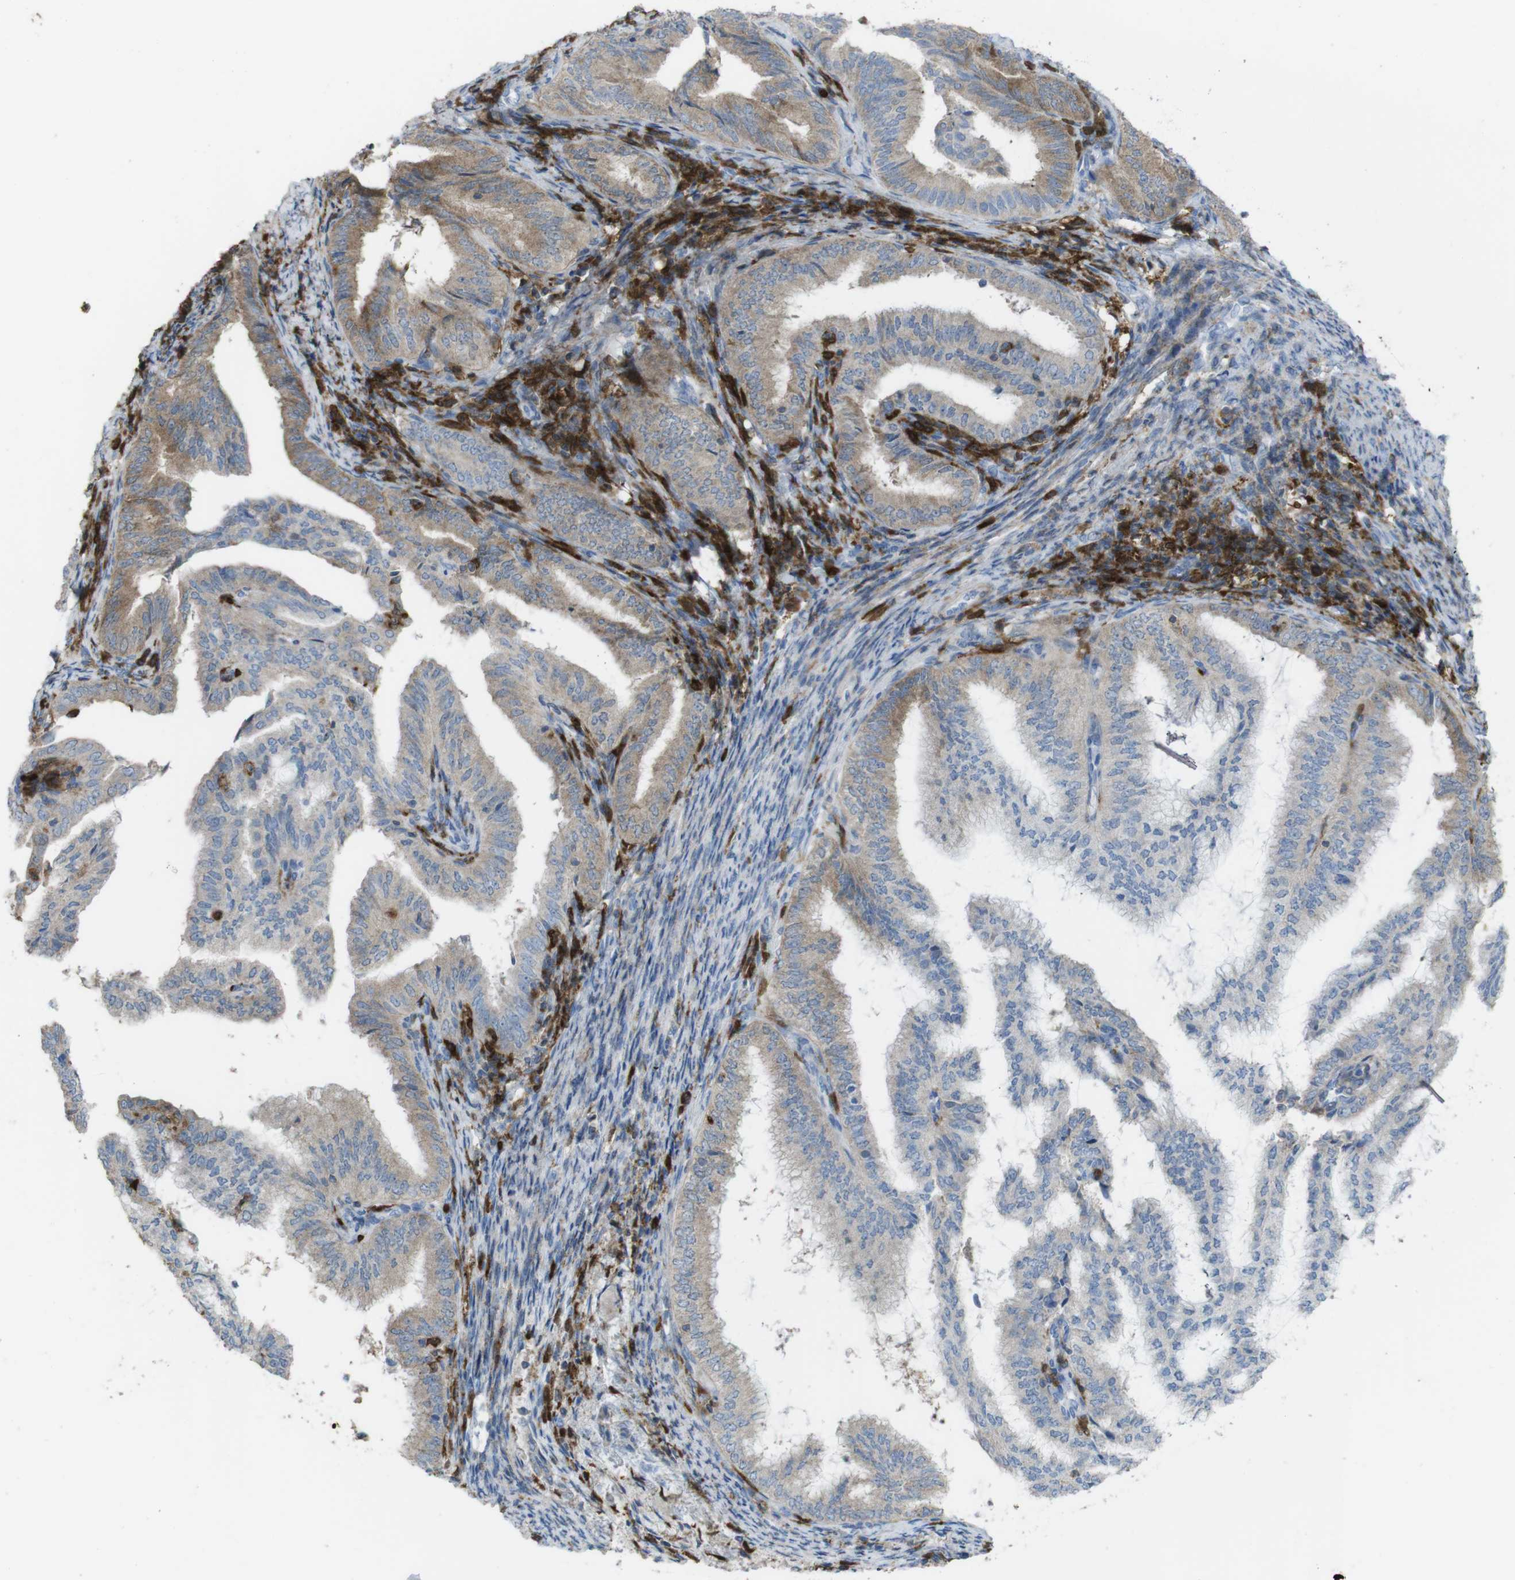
{"staining": {"intensity": "moderate", "quantity": ">75%", "location": "cytoplasmic/membranous"}, "tissue": "endometrial cancer", "cell_type": "Tumor cells", "image_type": "cancer", "snomed": [{"axis": "morphology", "description": "Adenocarcinoma, NOS"}, {"axis": "topography", "description": "Endometrium"}], "caption": "Protein analysis of endometrial cancer (adenocarcinoma) tissue exhibits moderate cytoplasmic/membranous positivity in about >75% of tumor cells. (brown staining indicates protein expression, while blue staining denotes nuclei).", "gene": "PRKCD", "patient": {"sex": "female", "age": 58}}